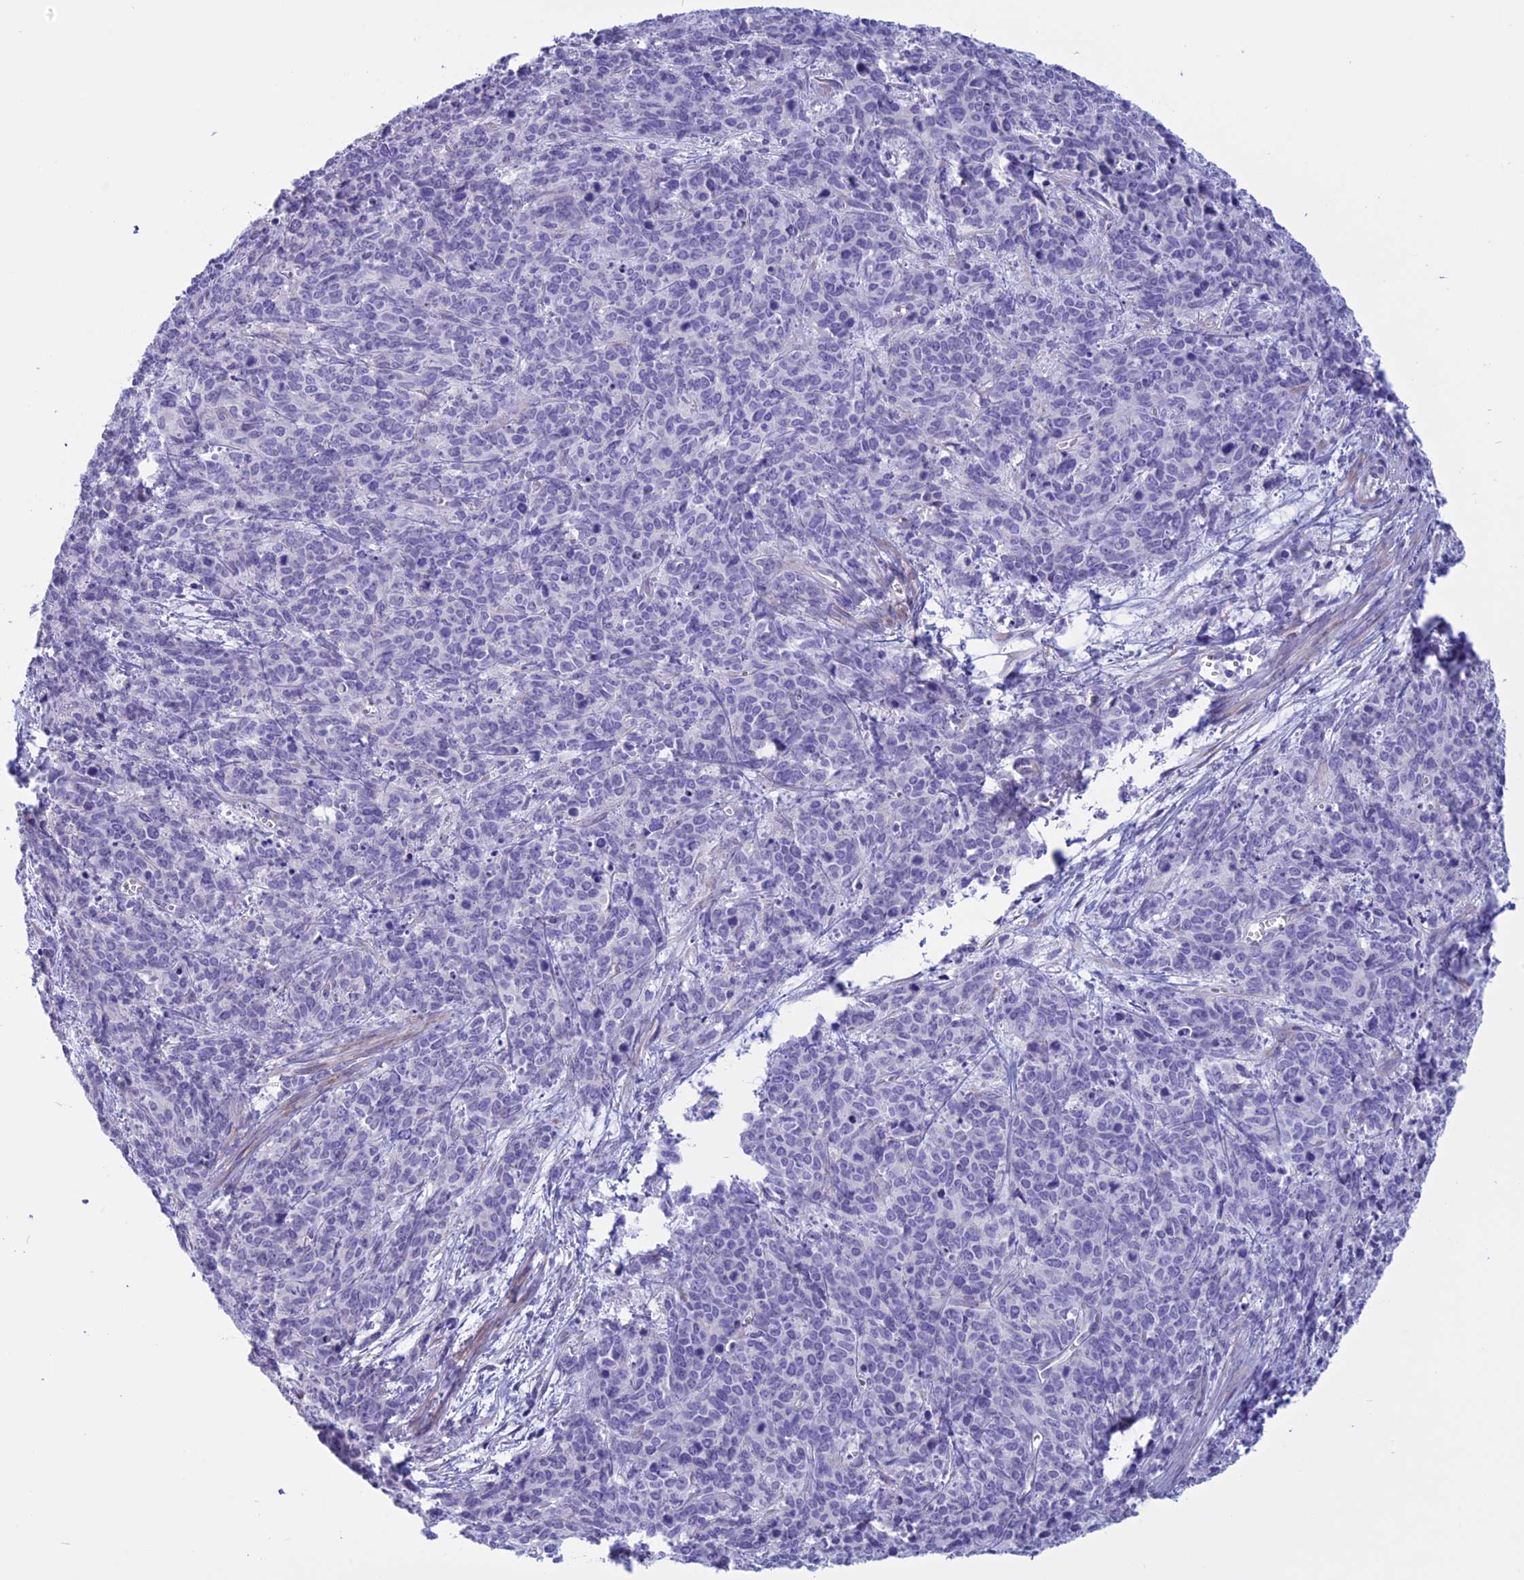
{"staining": {"intensity": "negative", "quantity": "none", "location": "none"}, "tissue": "cervical cancer", "cell_type": "Tumor cells", "image_type": "cancer", "snomed": [{"axis": "morphology", "description": "Squamous cell carcinoma, NOS"}, {"axis": "topography", "description": "Cervix"}], "caption": "Immunohistochemistry (IHC) photomicrograph of neoplastic tissue: cervical cancer stained with DAB reveals no significant protein expression in tumor cells.", "gene": "SPHKAP", "patient": {"sex": "female", "age": 60}}